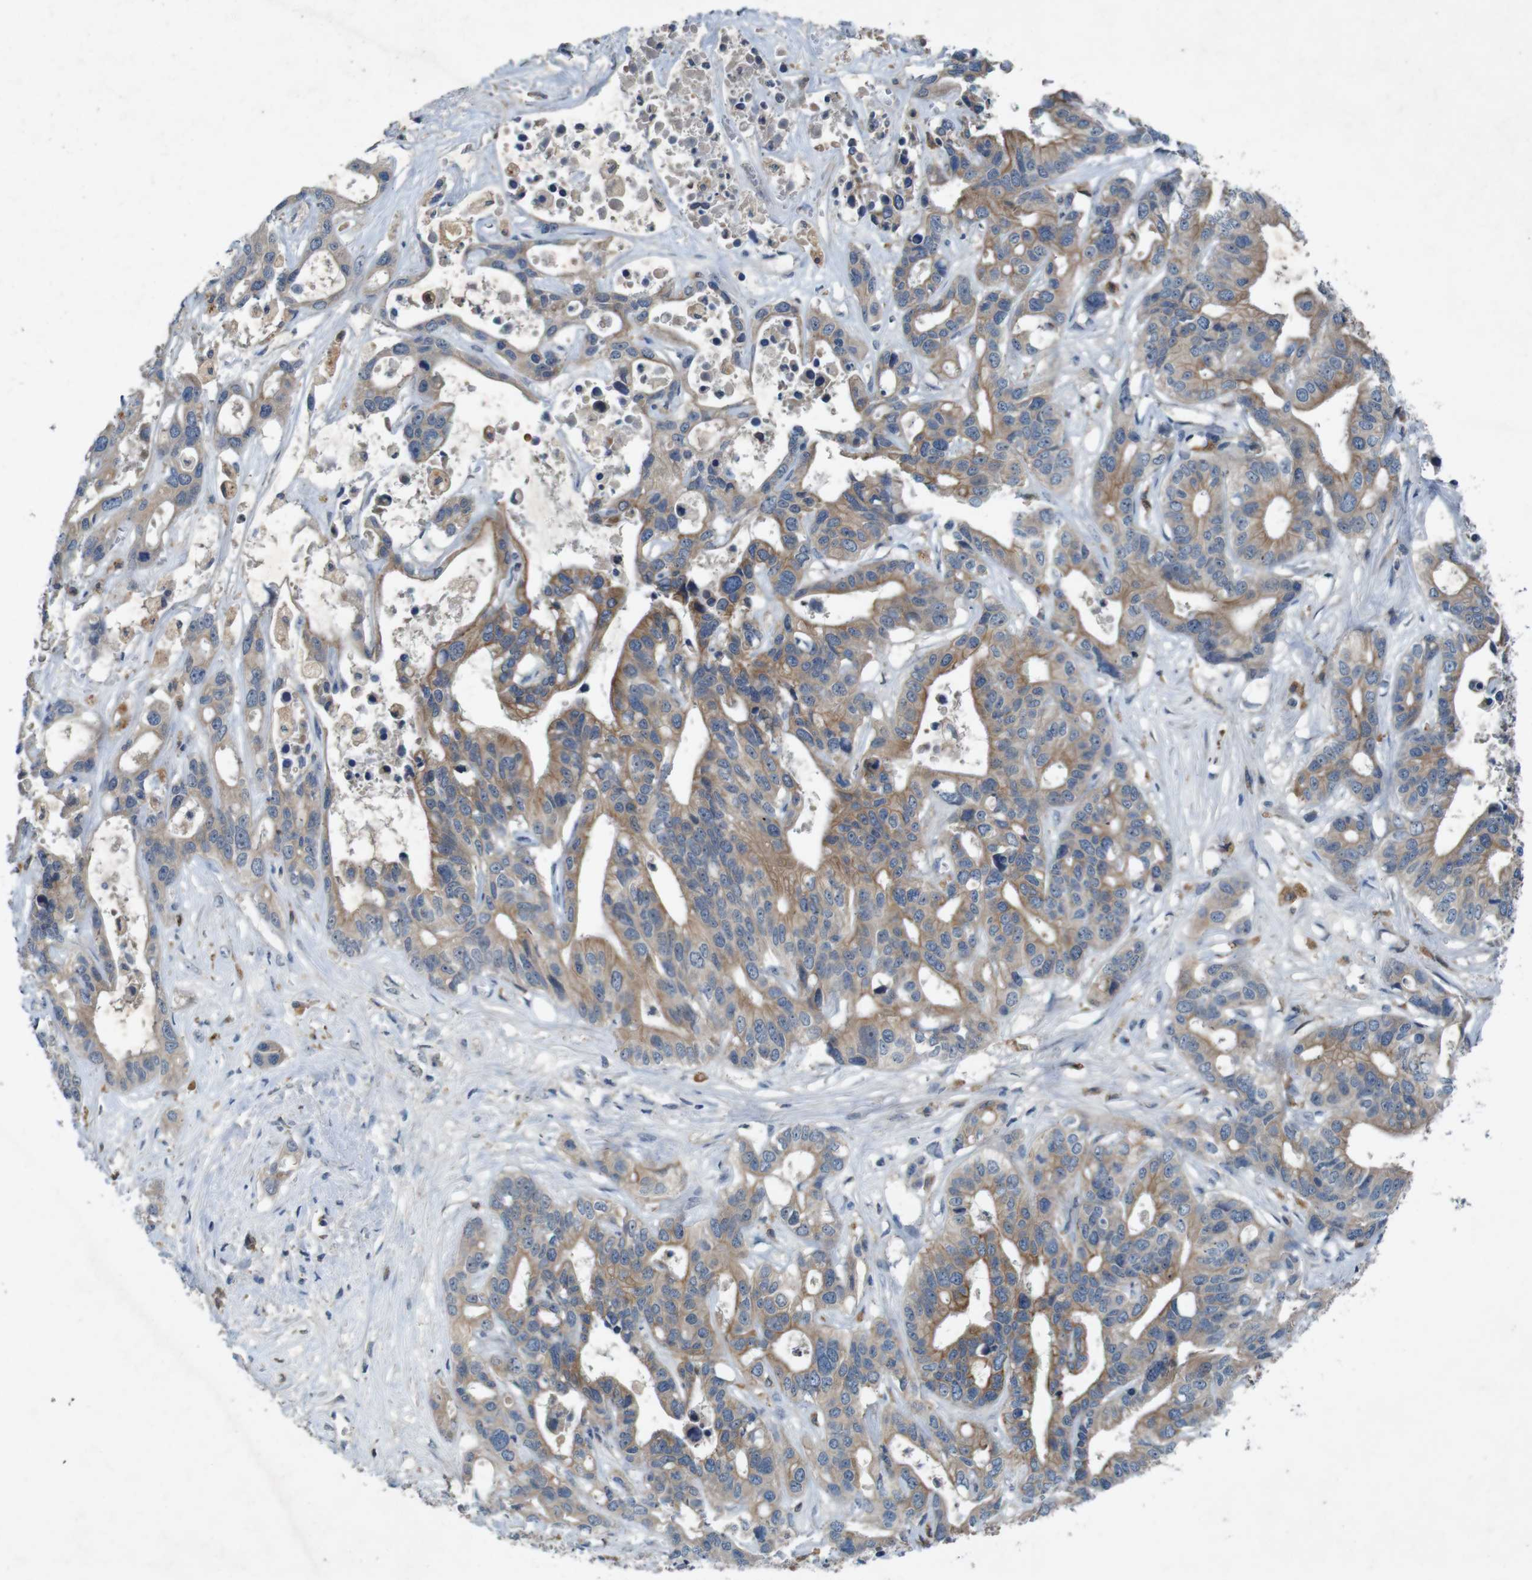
{"staining": {"intensity": "moderate", "quantity": ">75%", "location": "cytoplasmic/membranous"}, "tissue": "liver cancer", "cell_type": "Tumor cells", "image_type": "cancer", "snomed": [{"axis": "morphology", "description": "Cholangiocarcinoma"}, {"axis": "topography", "description": "Liver"}], "caption": "Protein staining of cholangiocarcinoma (liver) tissue shows moderate cytoplasmic/membranous positivity in approximately >75% of tumor cells.", "gene": "MOGAT3", "patient": {"sex": "female", "age": 65}}